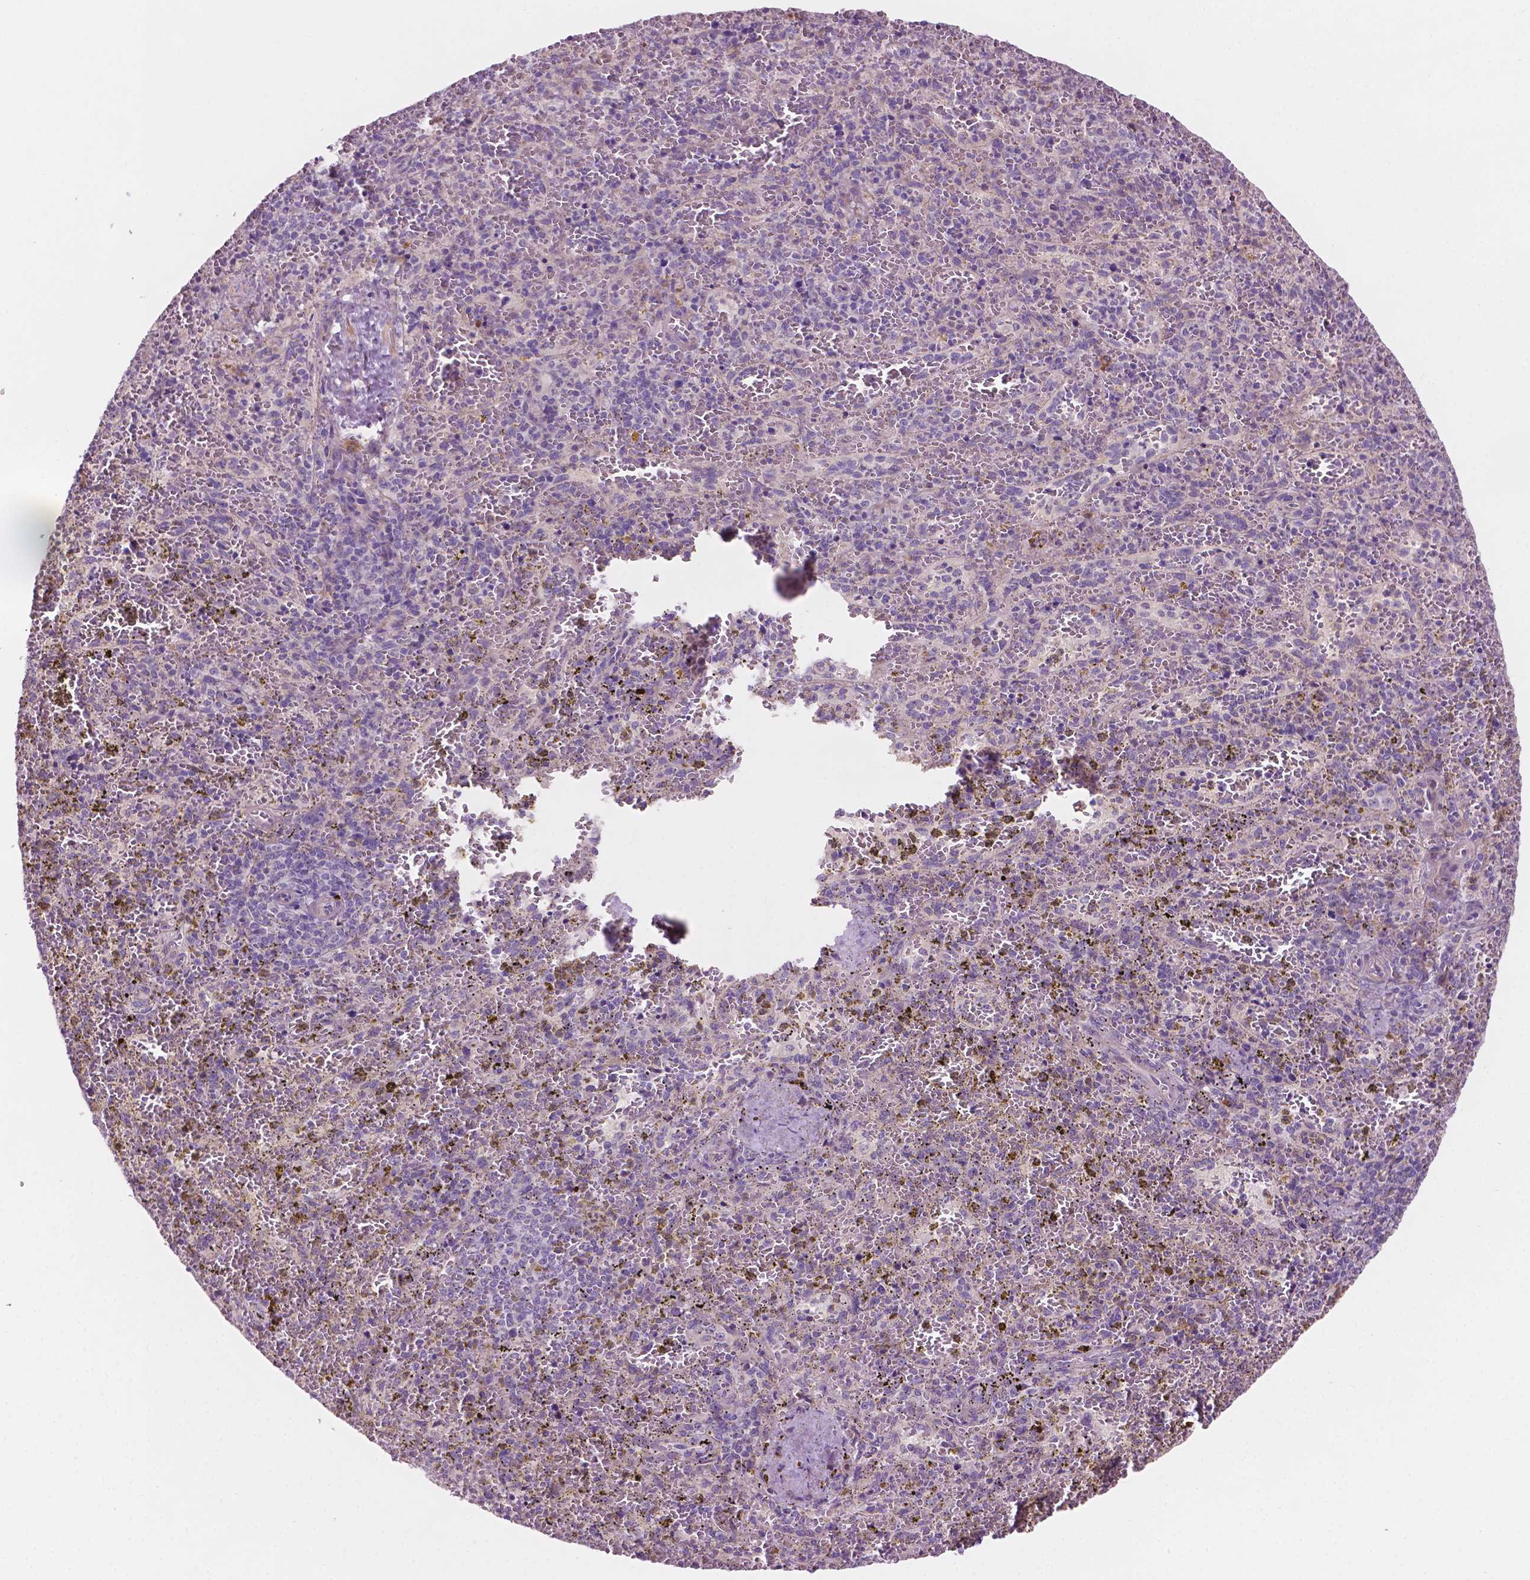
{"staining": {"intensity": "negative", "quantity": "none", "location": "none"}, "tissue": "spleen", "cell_type": "Cells in red pulp", "image_type": "normal", "snomed": [{"axis": "morphology", "description": "Normal tissue, NOS"}, {"axis": "topography", "description": "Spleen"}], "caption": "The IHC image has no significant staining in cells in red pulp of spleen. Brightfield microscopy of immunohistochemistry stained with DAB (brown) and hematoxylin (blue), captured at high magnification.", "gene": "LRP1B", "patient": {"sex": "female", "age": 50}}